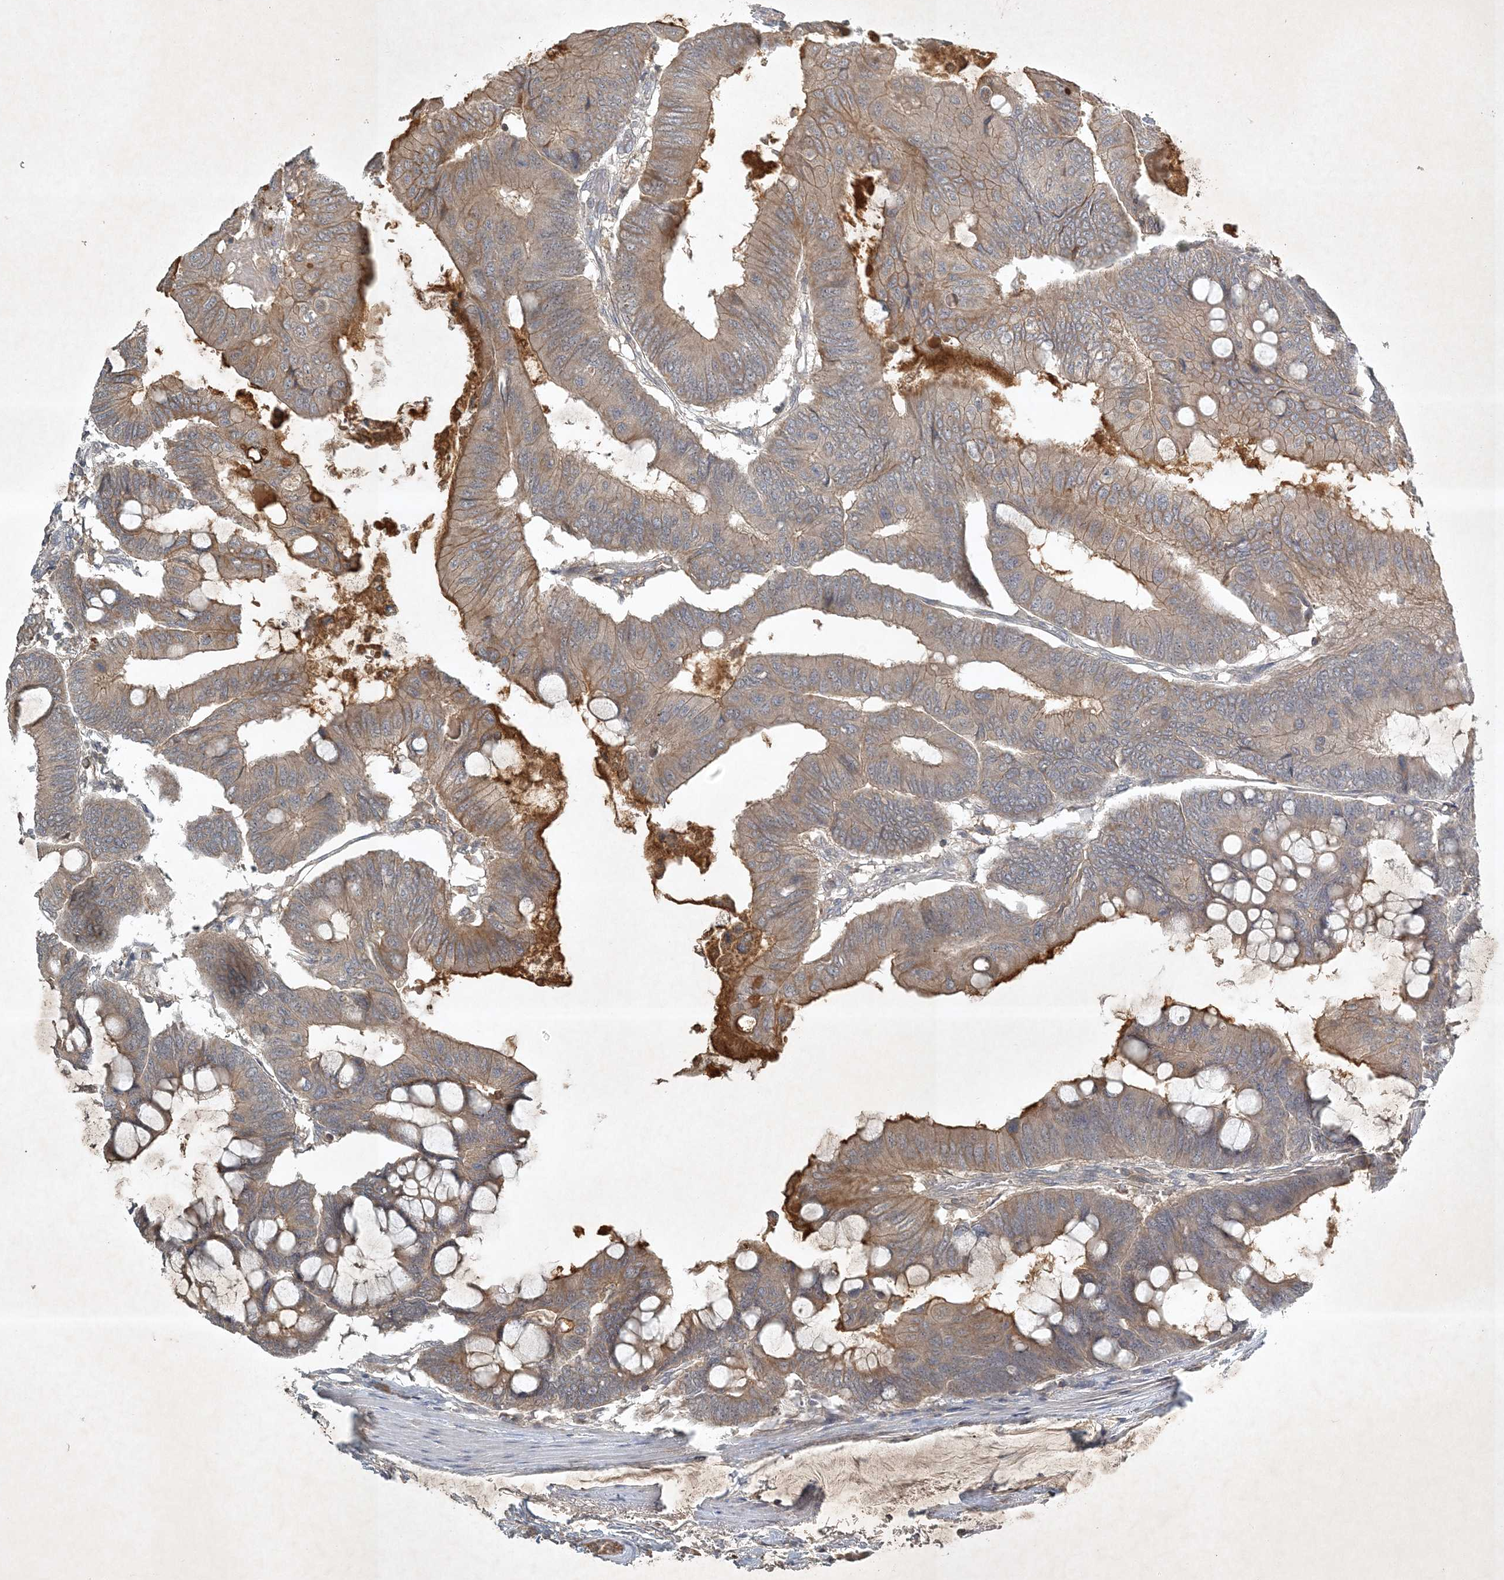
{"staining": {"intensity": "moderate", "quantity": ">75%", "location": "cytoplasmic/membranous"}, "tissue": "colorectal cancer", "cell_type": "Tumor cells", "image_type": "cancer", "snomed": [{"axis": "morphology", "description": "Normal tissue, NOS"}, {"axis": "morphology", "description": "Adenocarcinoma, NOS"}, {"axis": "topography", "description": "Rectum"}, {"axis": "topography", "description": "Peripheral nerve tissue"}], "caption": "Approximately >75% of tumor cells in human colorectal cancer (adenocarcinoma) display moderate cytoplasmic/membranous protein expression as visualized by brown immunohistochemical staining.", "gene": "TNFAIP6", "patient": {"sex": "male", "age": 92}}